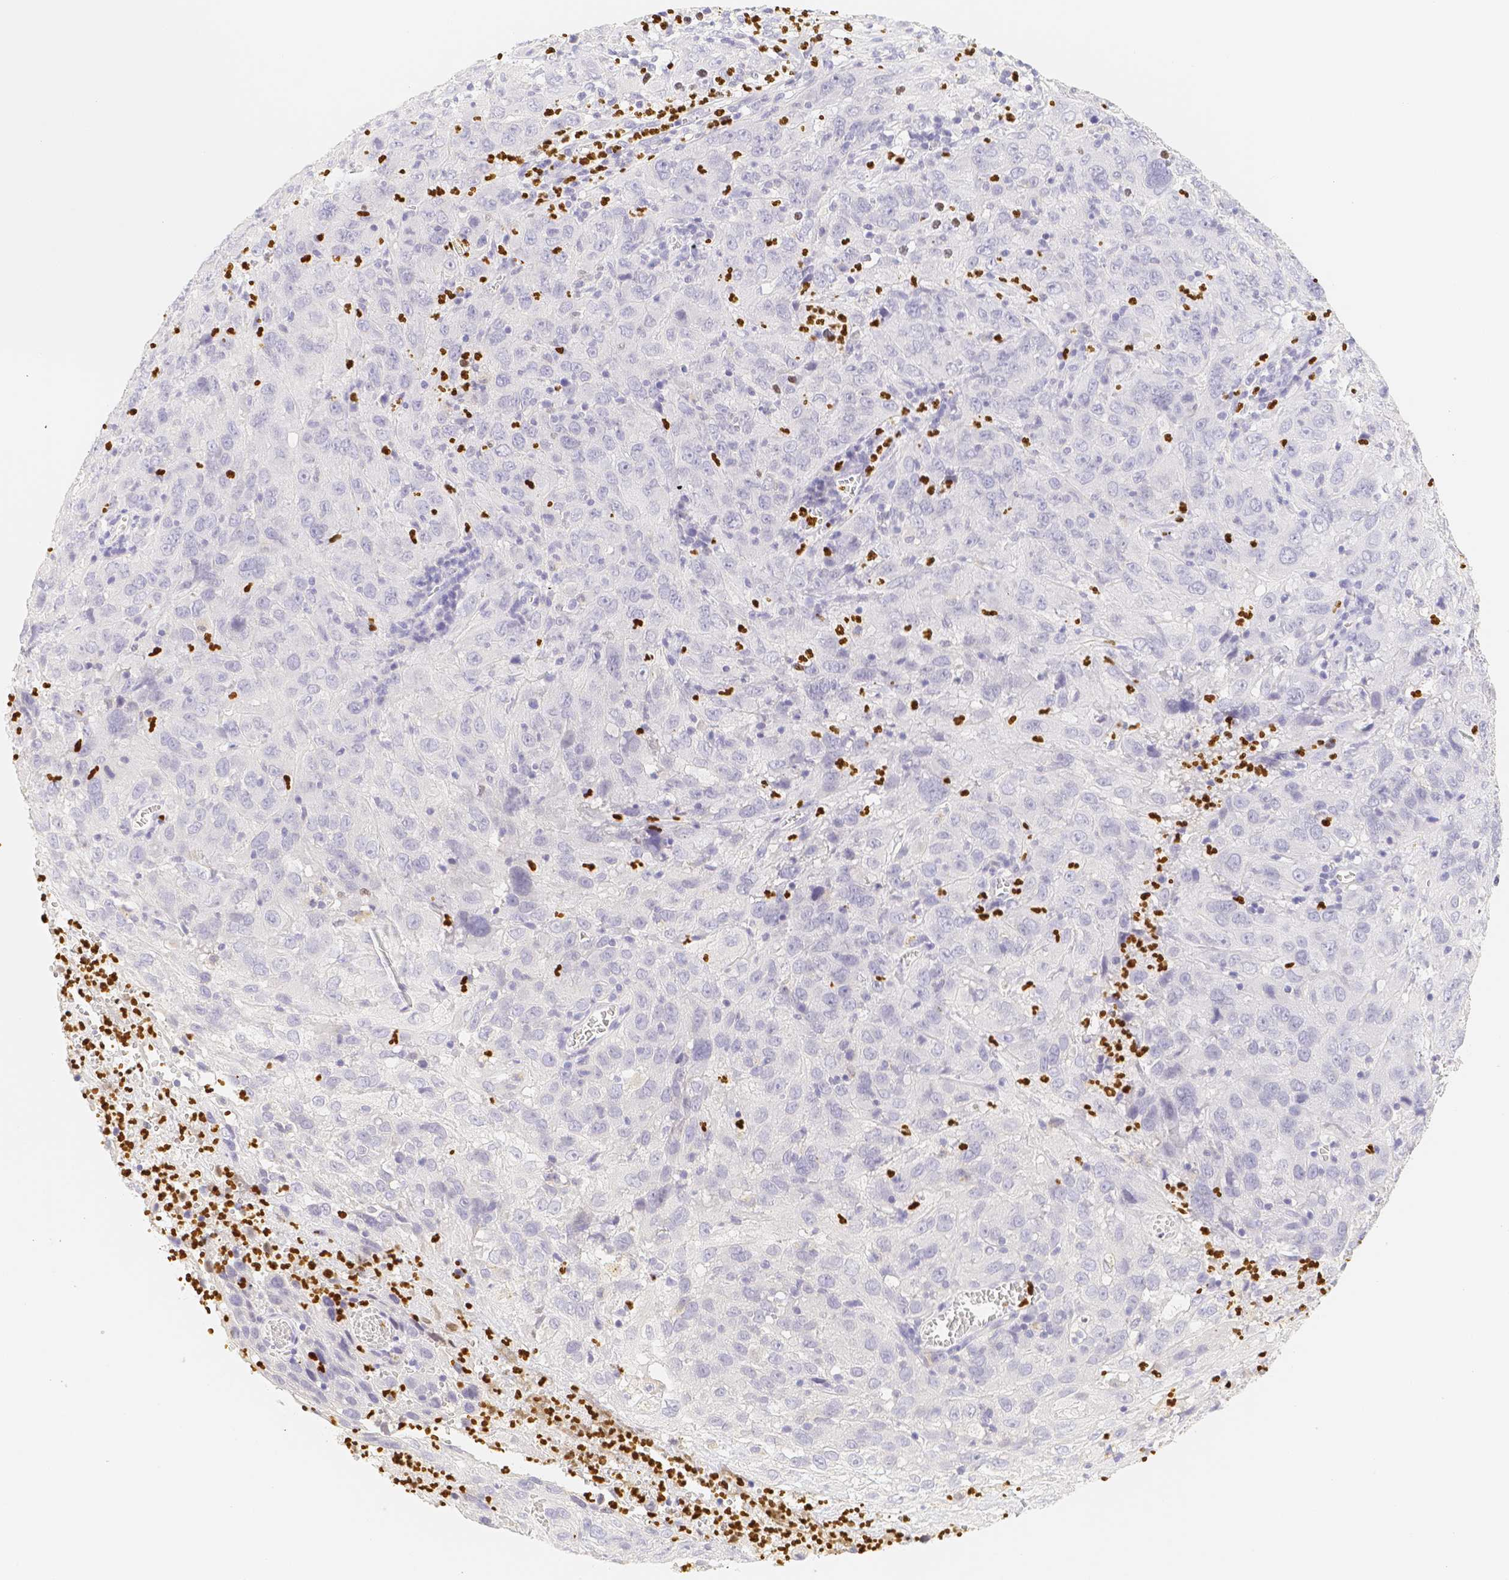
{"staining": {"intensity": "negative", "quantity": "none", "location": "none"}, "tissue": "cervical cancer", "cell_type": "Tumor cells", "image_type": "cancer", "snomed": [{"axis": "morphology", "description": "Squamous cell carcinoma, NOS"}, {"axis": "topography", "description": "Cervix"}], "caption": "This is an IHC micrograph of cervical cancer. There is no positivity in tumor cells.", "gene": "PADI4", "patient": {"sex": "female", "age": 32}}